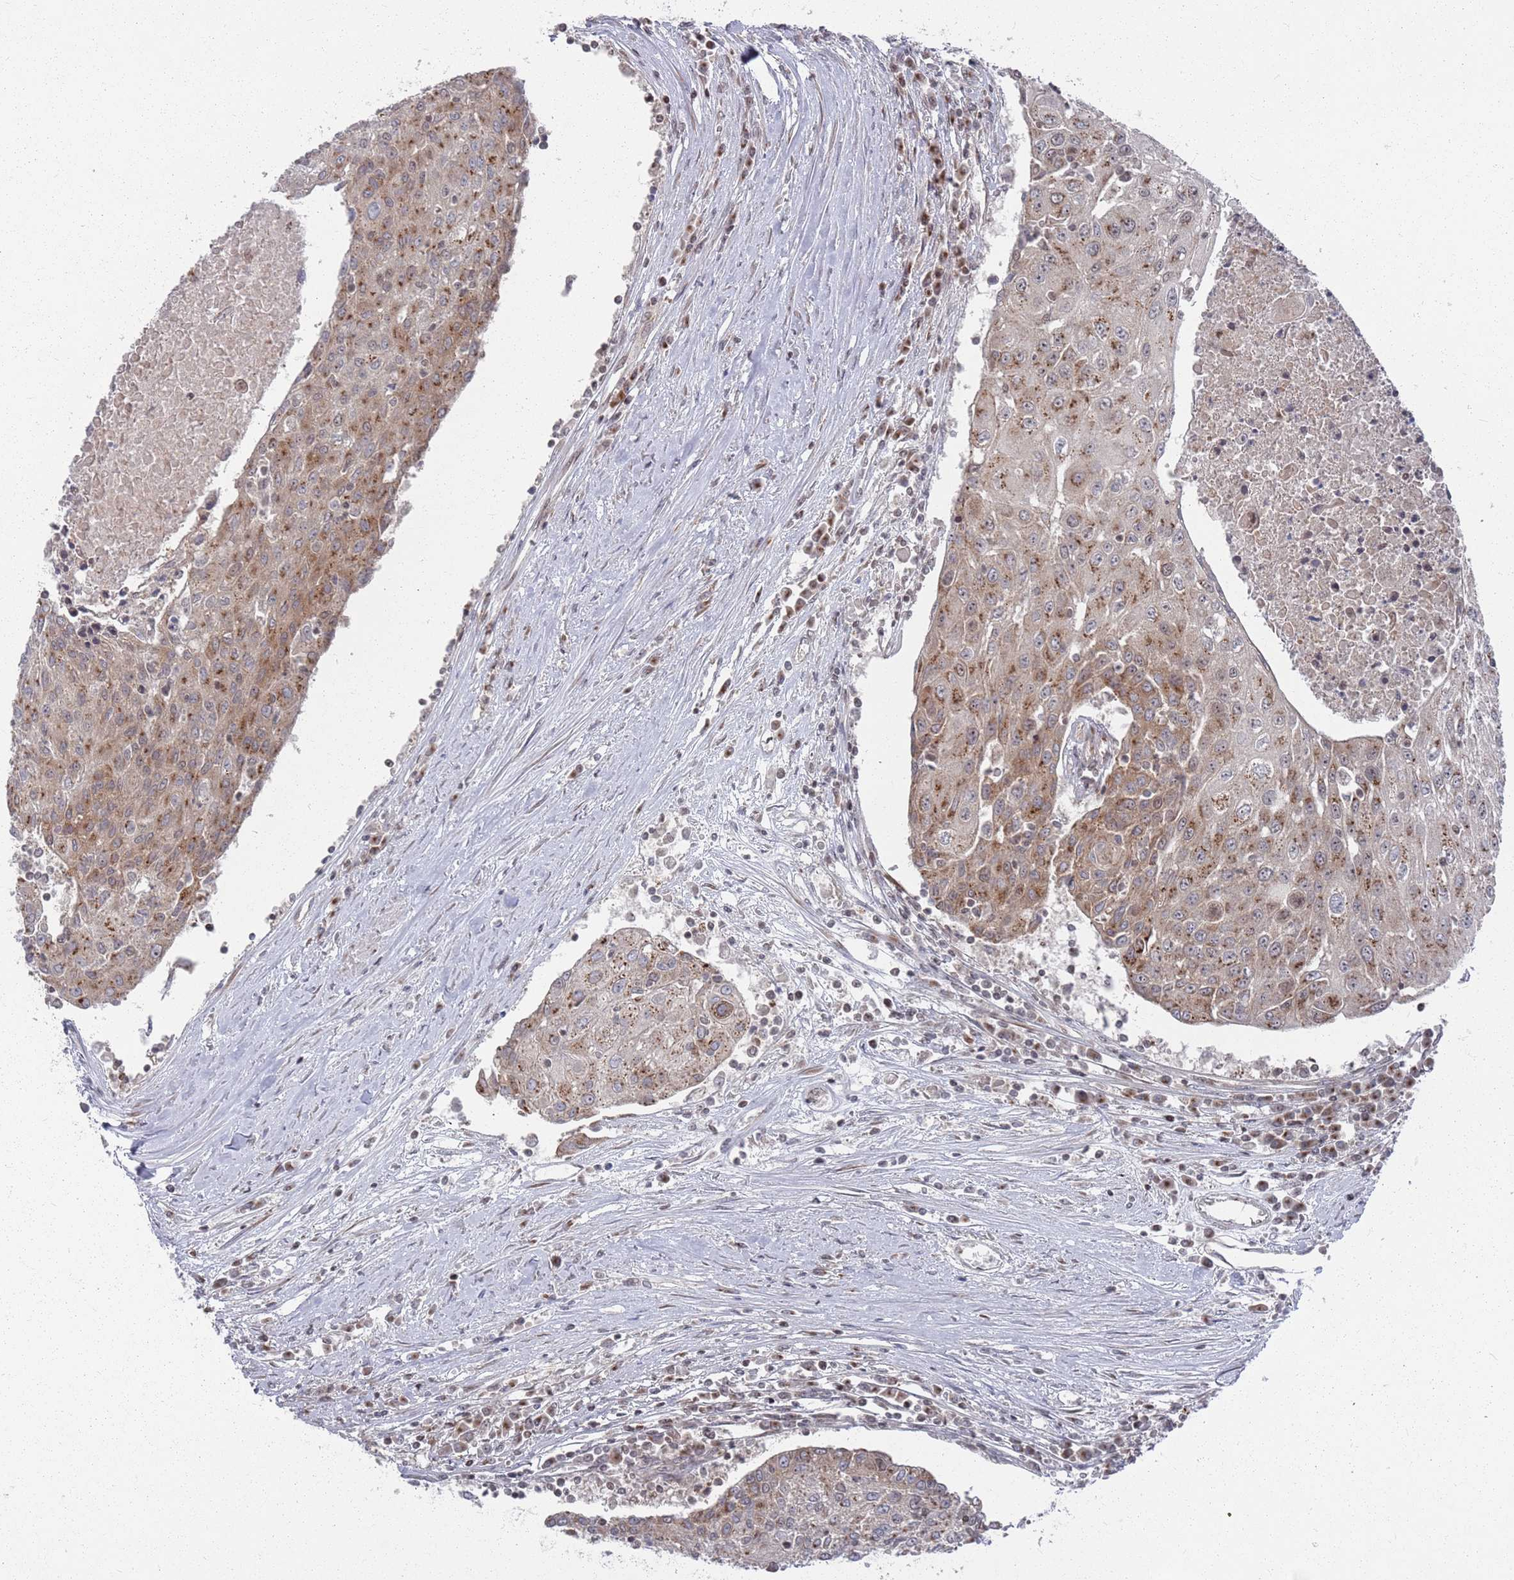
{"staining": {"intensity": "moderate", "quantity": ">75%", "location": "cytoplasmic/membranous"}, "tissue": "urothelial cancer", "cell_type": "Tumor cells", "image_type": "cancer", "snomed": [{"axis": "morphology", "description": "Urothelial carcinoma, High grade"}, {"axis": "topography", "description": "Urinary bladder"}], "caption": "Immunohistochemical staining of human urothelial carcinoma (high-grade) reveals medium levels of moderate cytoplasmic/membranous positivity in approximately >75% of tumor cells.", "gene": "FMO4", "patient": {"sex": "female", "age": 85}}